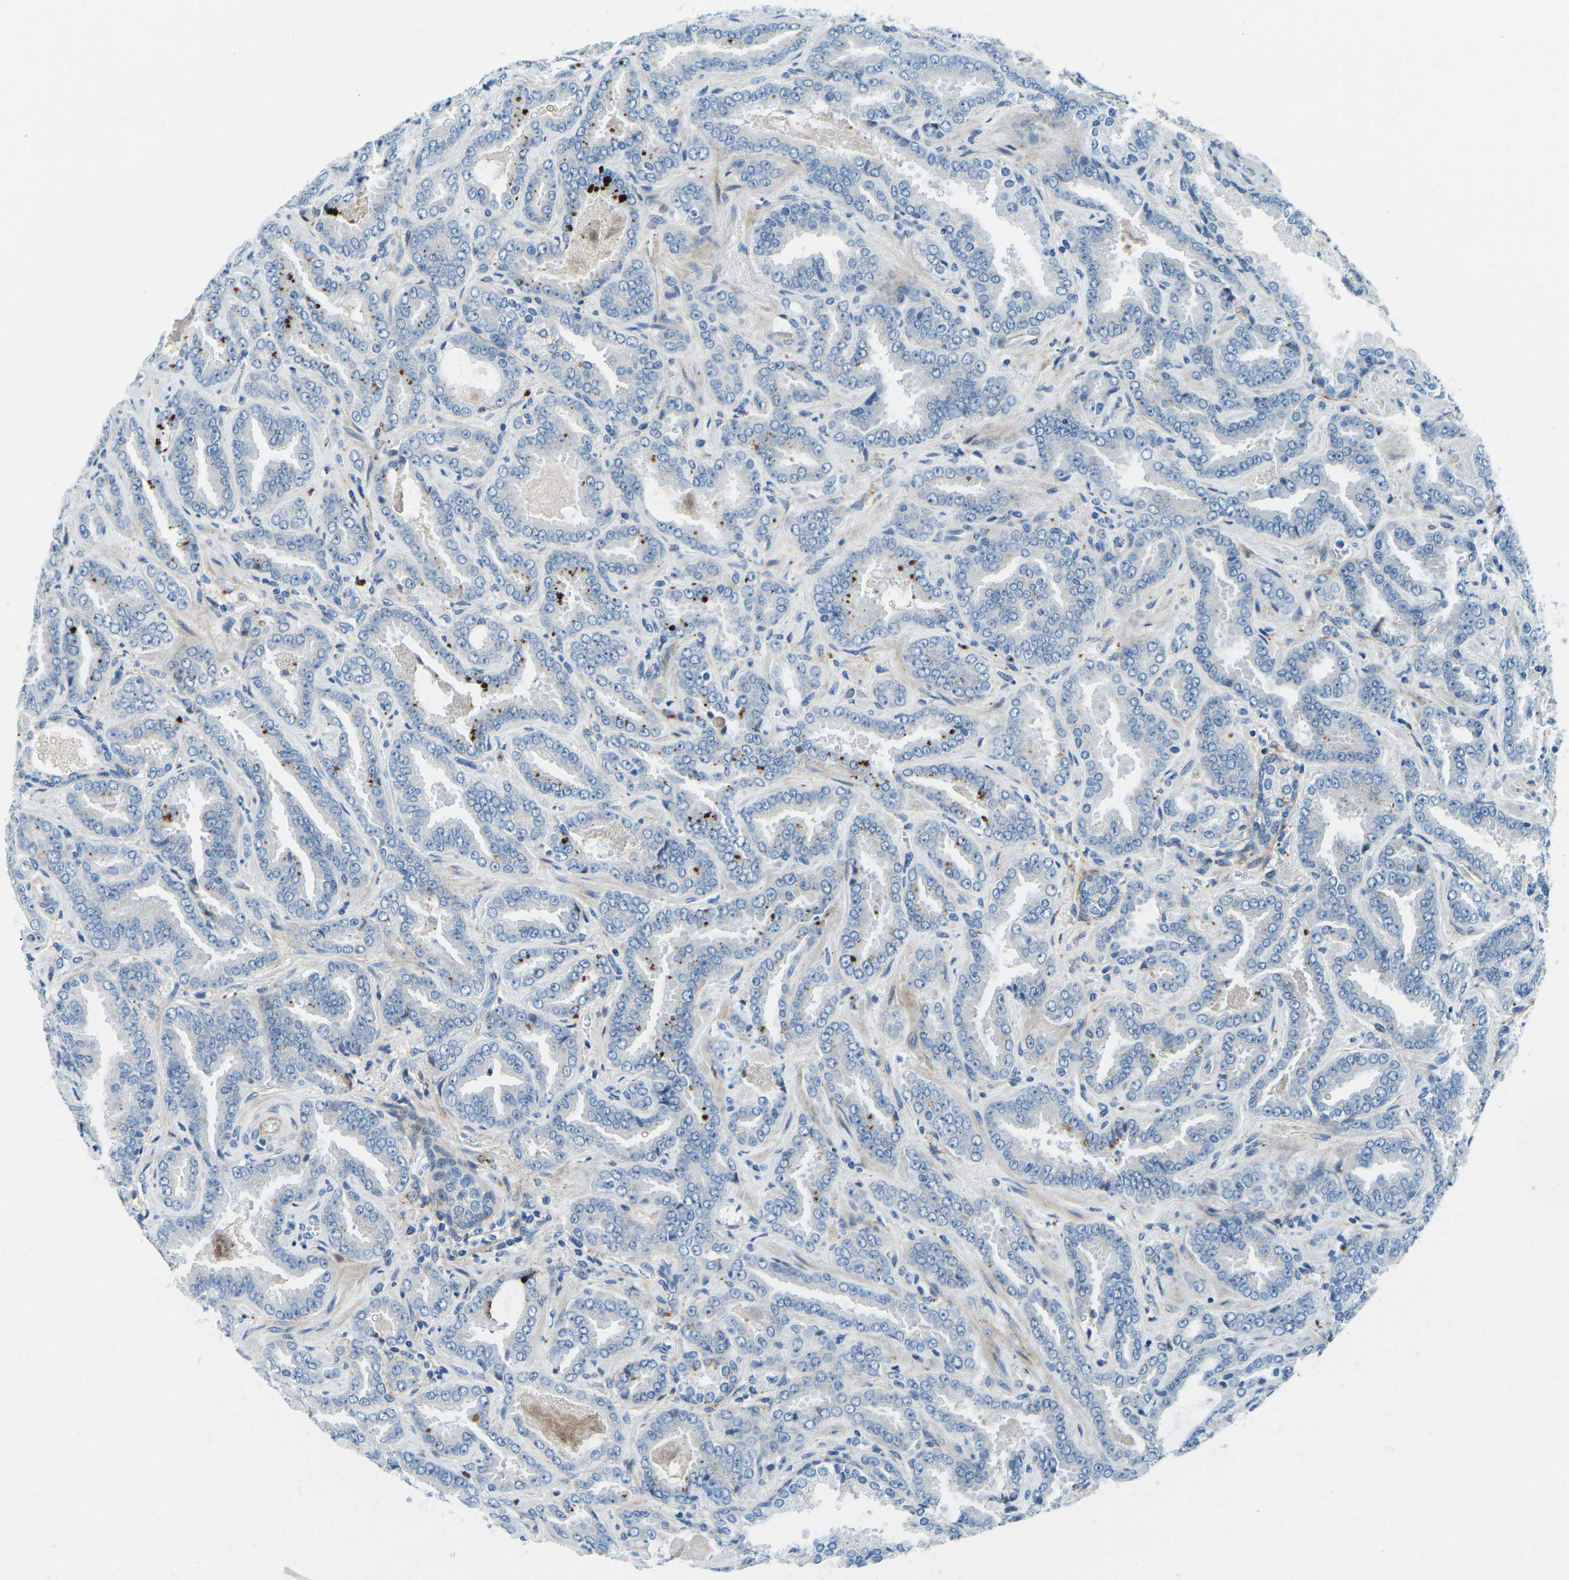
{"staining": {"intensity": "negative", "quantity": "none", "location": "none"}, "tissue": "prostate cancer", "cell_type": "Tumor cells", "image_type": "cancer", "snomed": [{"axis": "morphology", "description": "Adenocarcinoma, Low grade"}, {"axis": "topography", "description": "Prostate"}], "caption": "Micrograph shows no protein expression in tumor cells of low-grade adenocarcinoma (prostate) tissue.", "gene": "CFB", "patient": {"sex": "male", "age": 60}}